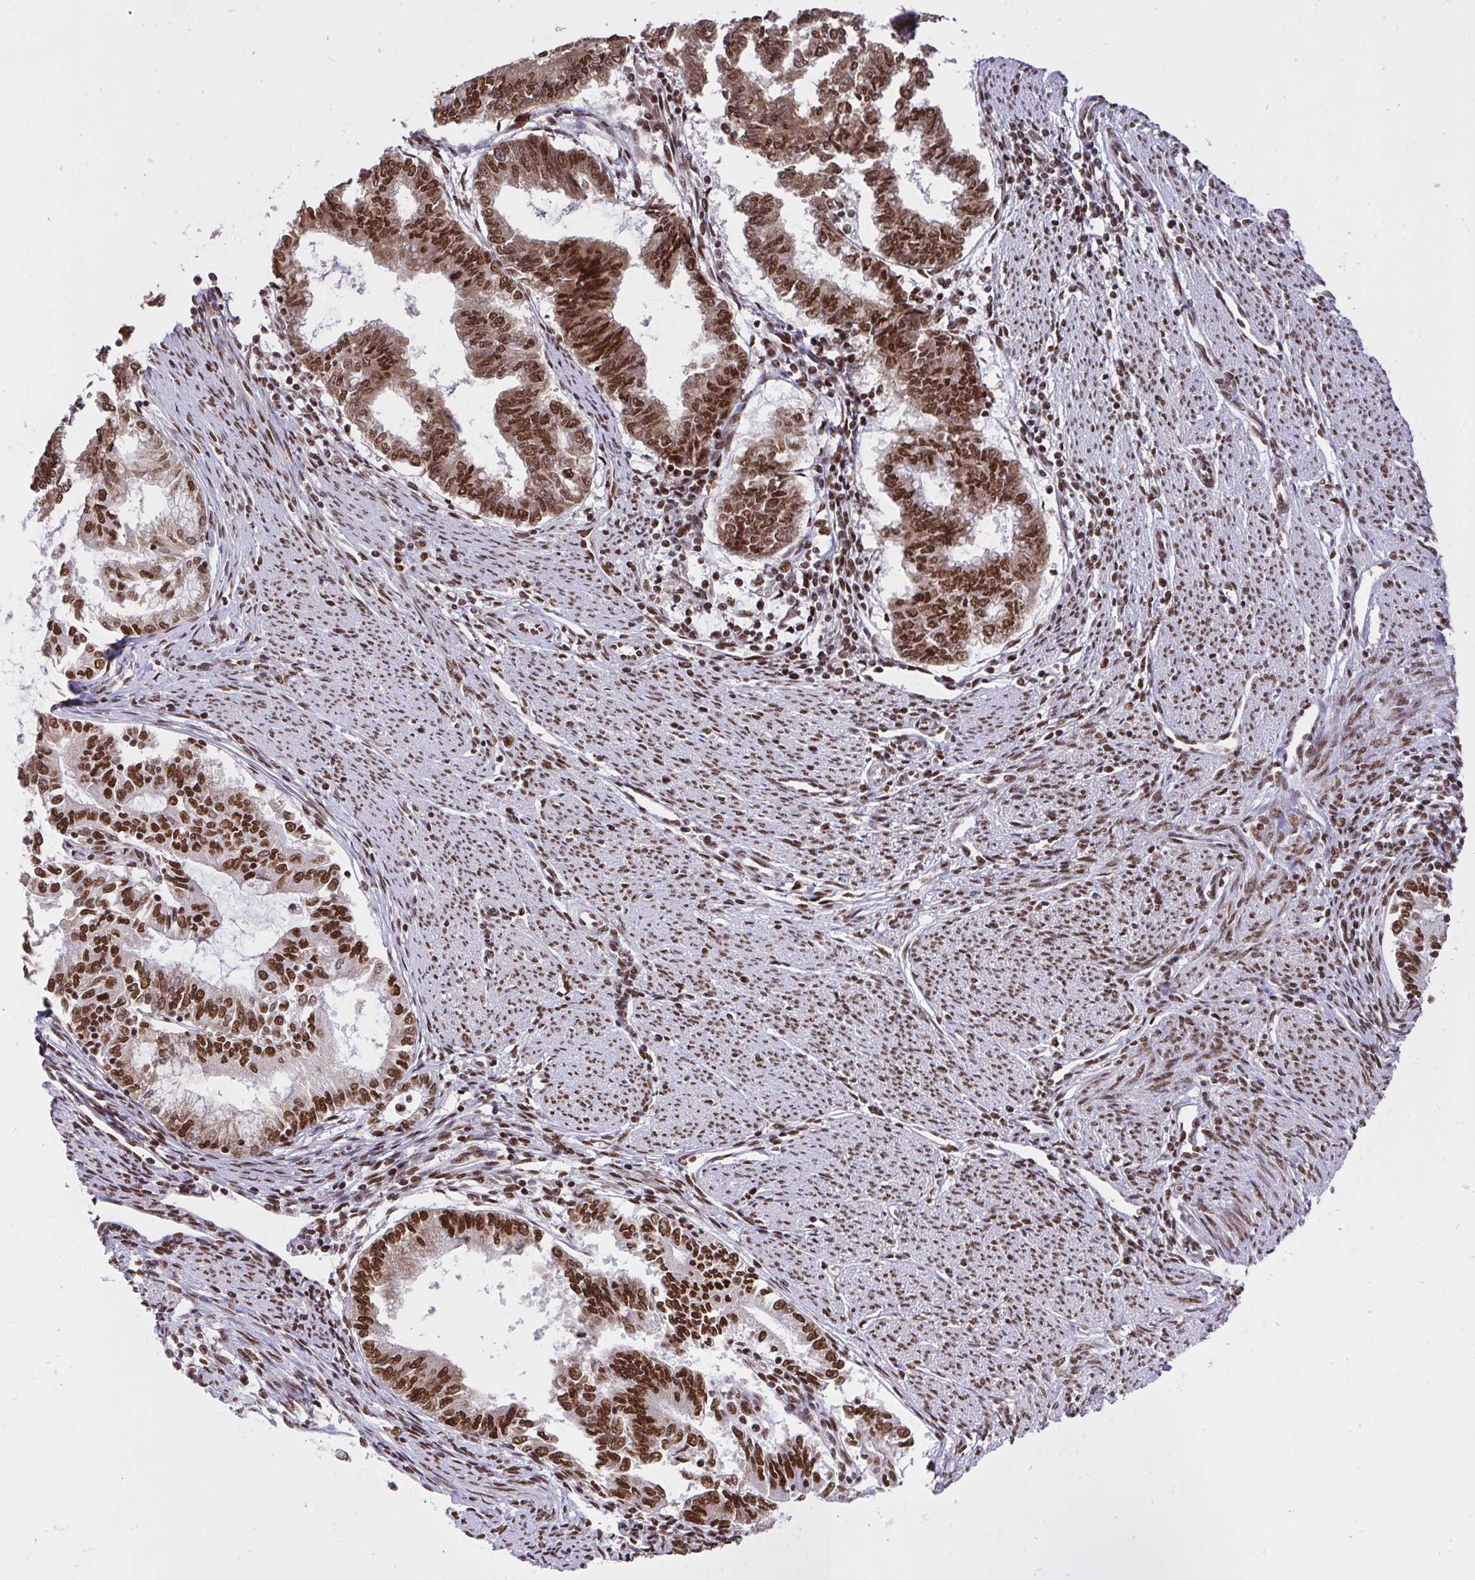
{"staining": {"intensity": "moderate", "quantity": ">75%", "location": "cytoplasmic/membranous,nuclear"}, "tissue": "endometrial cancer", "cell_type": "Tumor cells", "image_type": "cancer", "snomed": [{"axis": "morphology", "description": "Adenocarcinoma, NOS"}, {"axis": "topography", "description": "Endometrium"}], "caption": "Protein expression analysis of endometrial cancer displays moderate cytoplasmic/membranous and nuclear expression in about >75% of tumor cells.", "gene": "HNRNPL", "patient": {"sex": "female", "age": 79}}